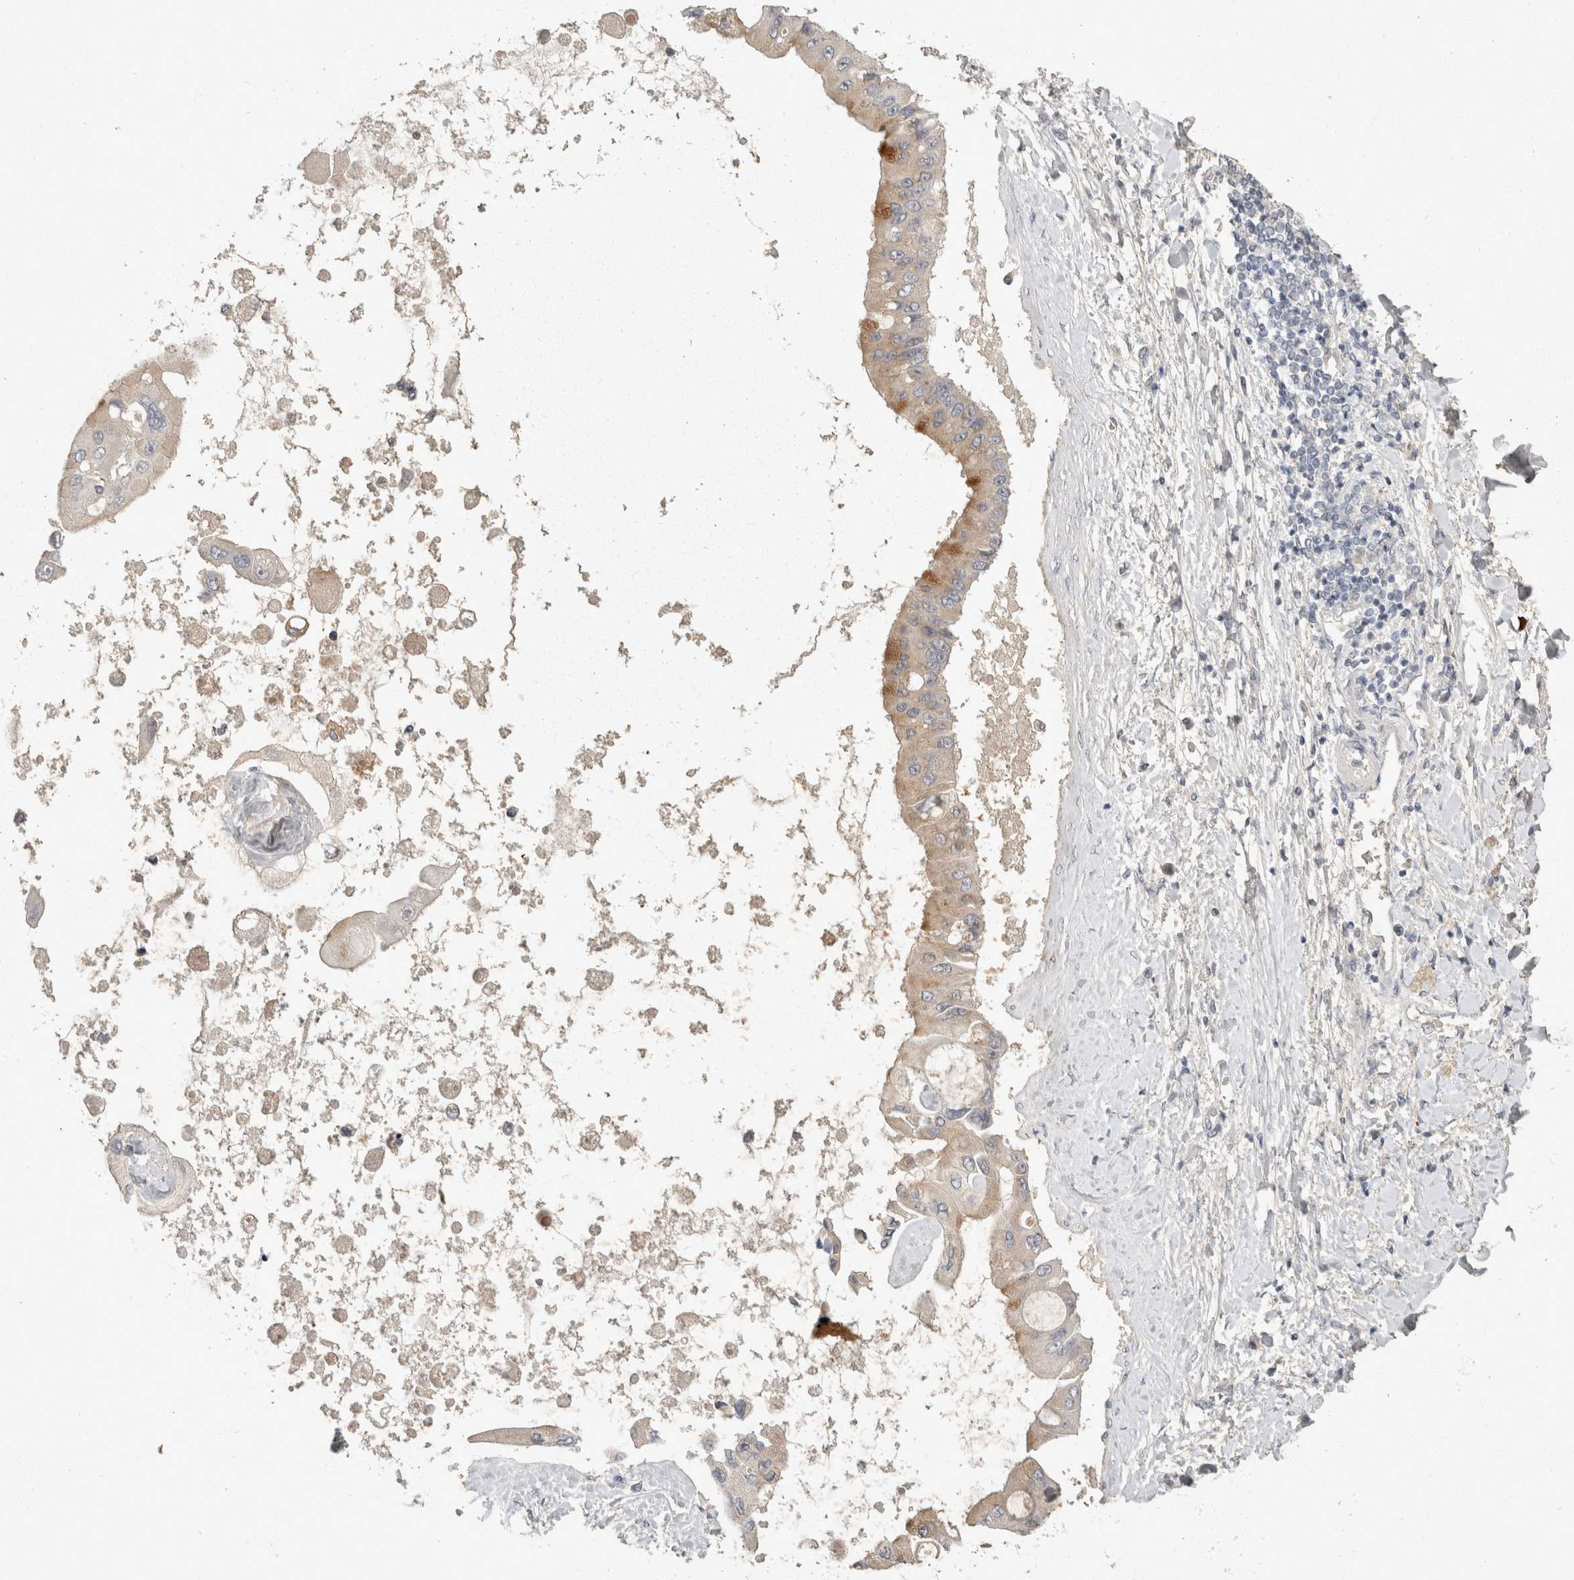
{"staining": {"intensity": "moderate", "quantity": "<25%", "location": "cytoplasmic/membranous"}, "tissue": "liver cancer", "cell_type": "Tumor cells", "image_type": "cancer", "snomed": [{"axis": "morphology", "description": "Cholangiocarcinoma"}, {"axis": "topography", "description": "Liver"}], "caption": "Tumor cells display low levels of moderate cytoplasmic/membranous staining in approximately <25% of cells in liver cholangiocarcinoma.", "gene": "TOM1L2", "patient": {"sex": "male", "age": 50}}